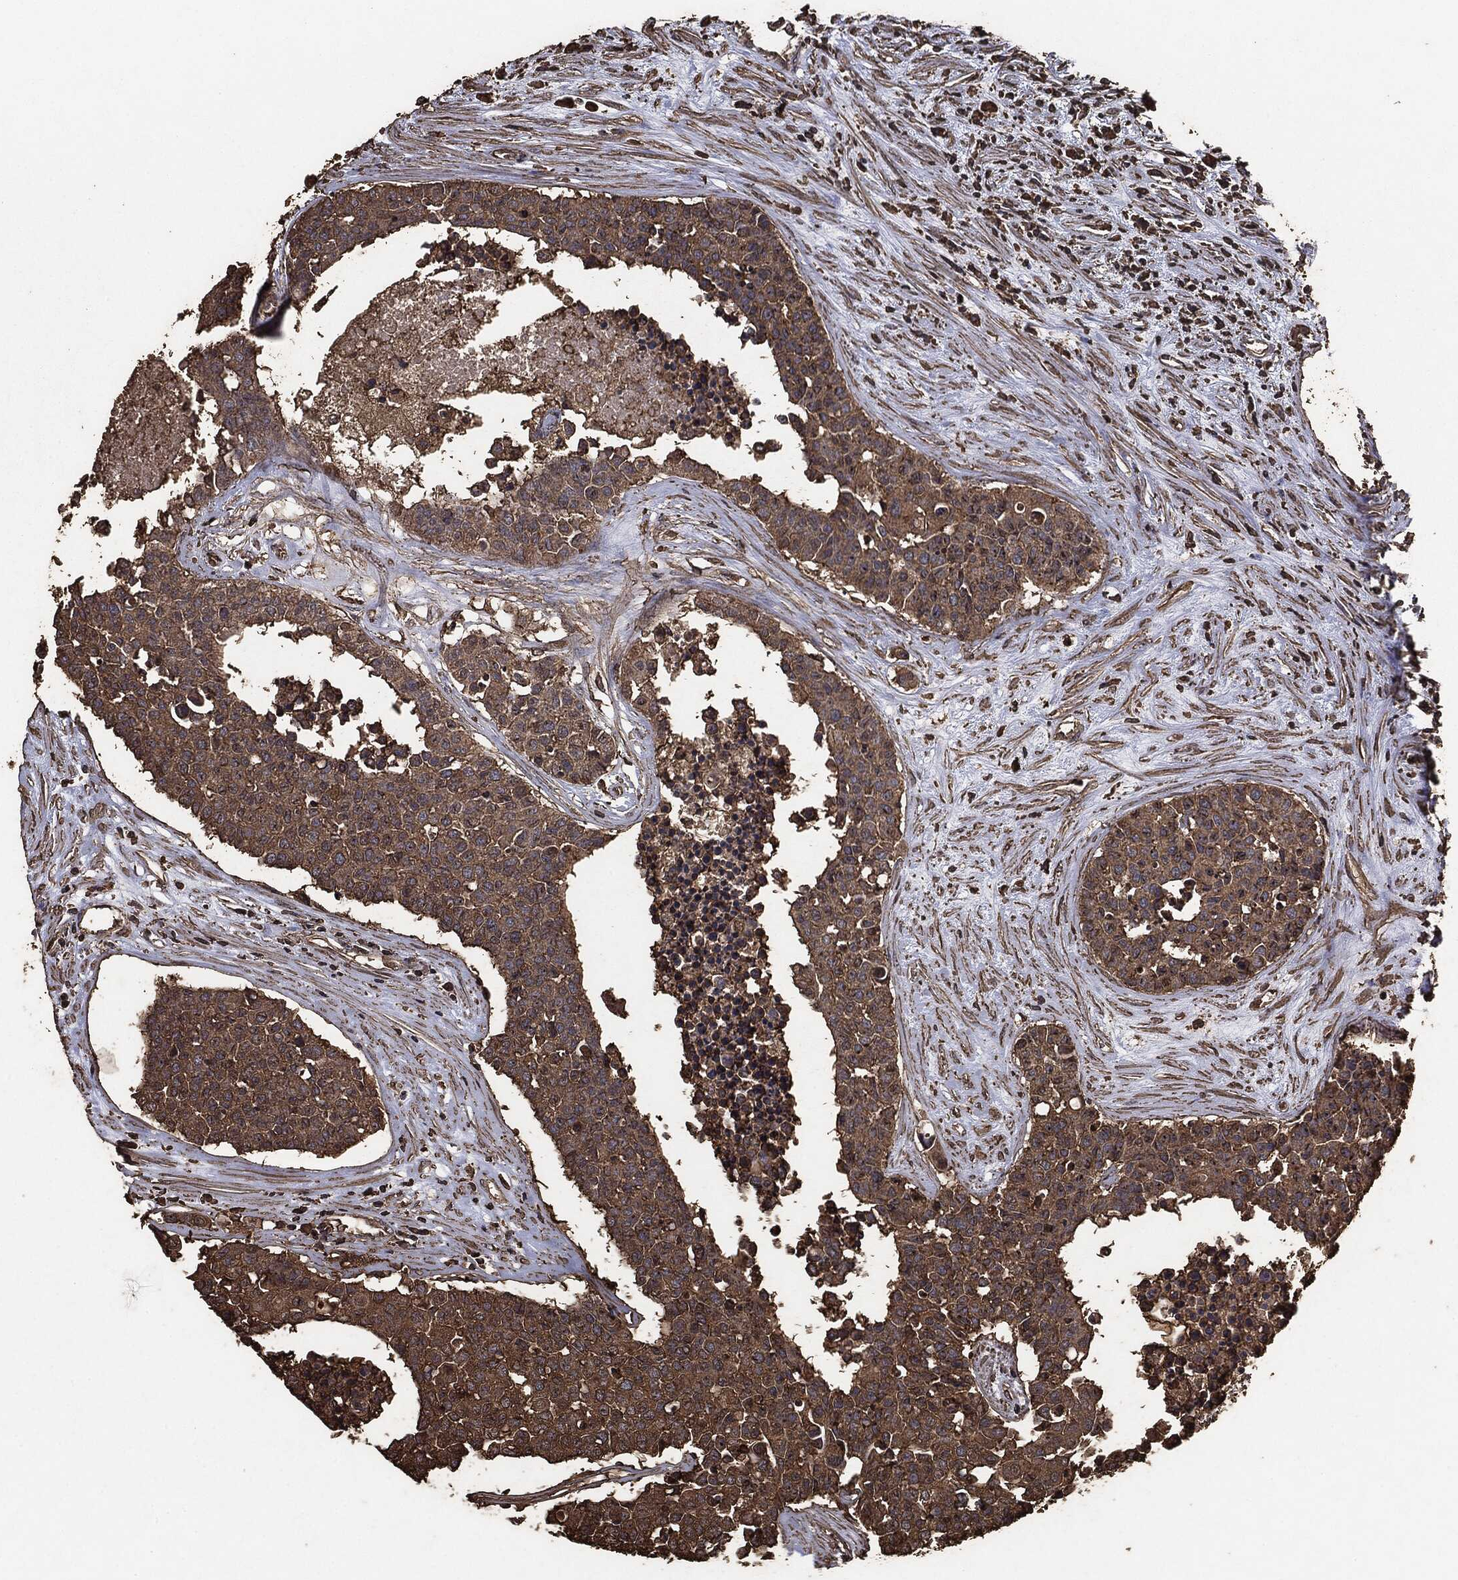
{"staining": {"intensity": "moderate", "quantity": ">75%", "location": "cytoplasmic/membranous"}, "tissue": "carcinoid", "cell_type": "Tumor cells", "image_type": "cancer", "snomed": [{"axis": "morphology", "description": "Carcinoid, malignant, NOS"}, {"axis": "topography", "description": "Colon"}], "caption": "This is an image of immunohistochemistry staining of carcinoid (malignant), which shows moderate positivity in the cytoplasmic/membranous of tumor cells.", "gene": "MTOR", "patient": {"sex": "male", "age": 81}}